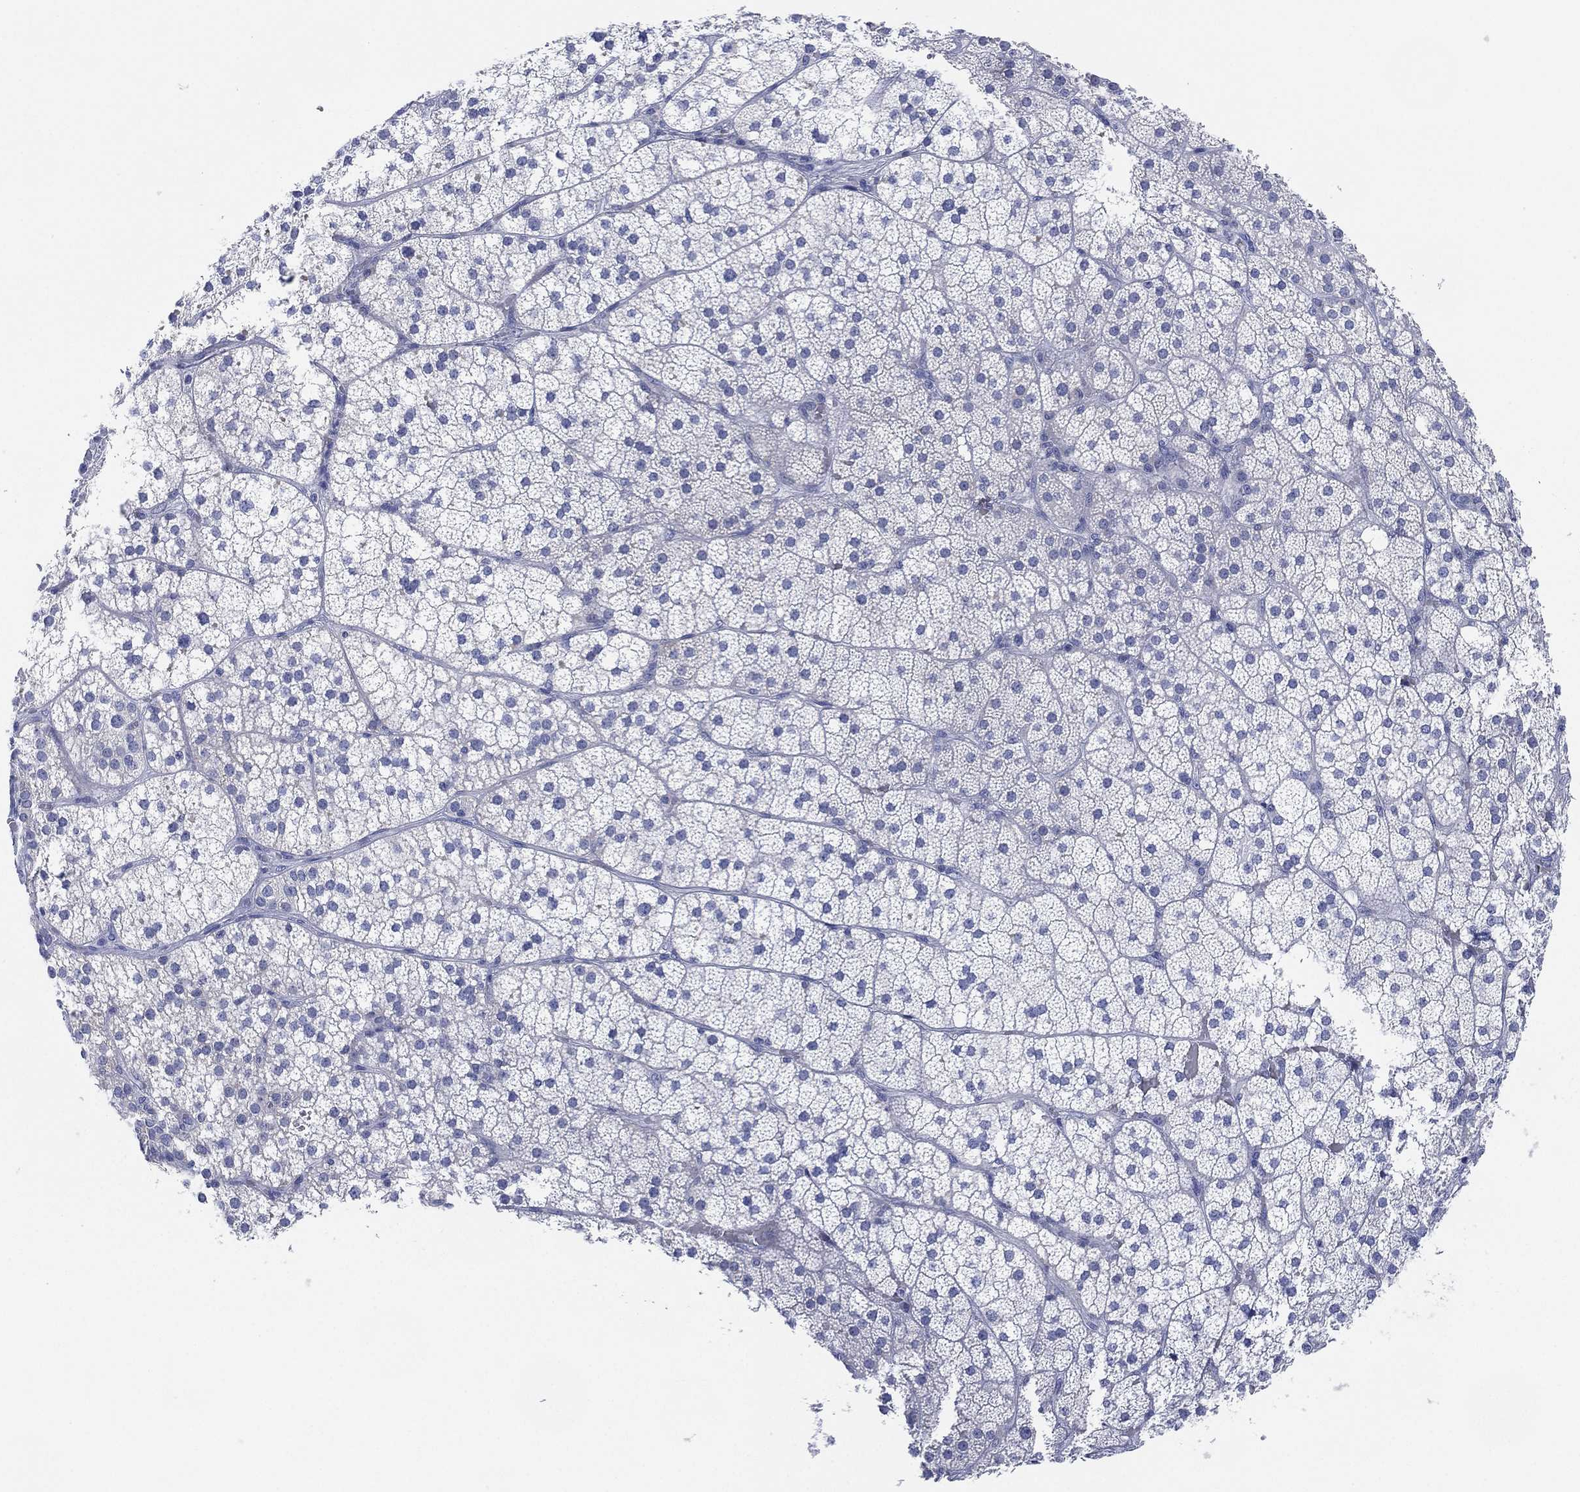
{"staining": {"intensity": "weak", "quantity": "<25%", "location": "cytoplasmic/membranous"}, "tissue": "adrenal gland", "cell_type": "Glandular cells", "image_type": "normal", "snomed": [{"axis": "morphology", "description": "Normal tissue, NOS"}, {"axis": "topography", "description": "Adrenal gland"}], "caption": "Protein analysis of benign adrenal gland displays no significant positivity in glandular cells.", "gene": "ADAD2", "patient": {"sex": "male", "age": 53}}